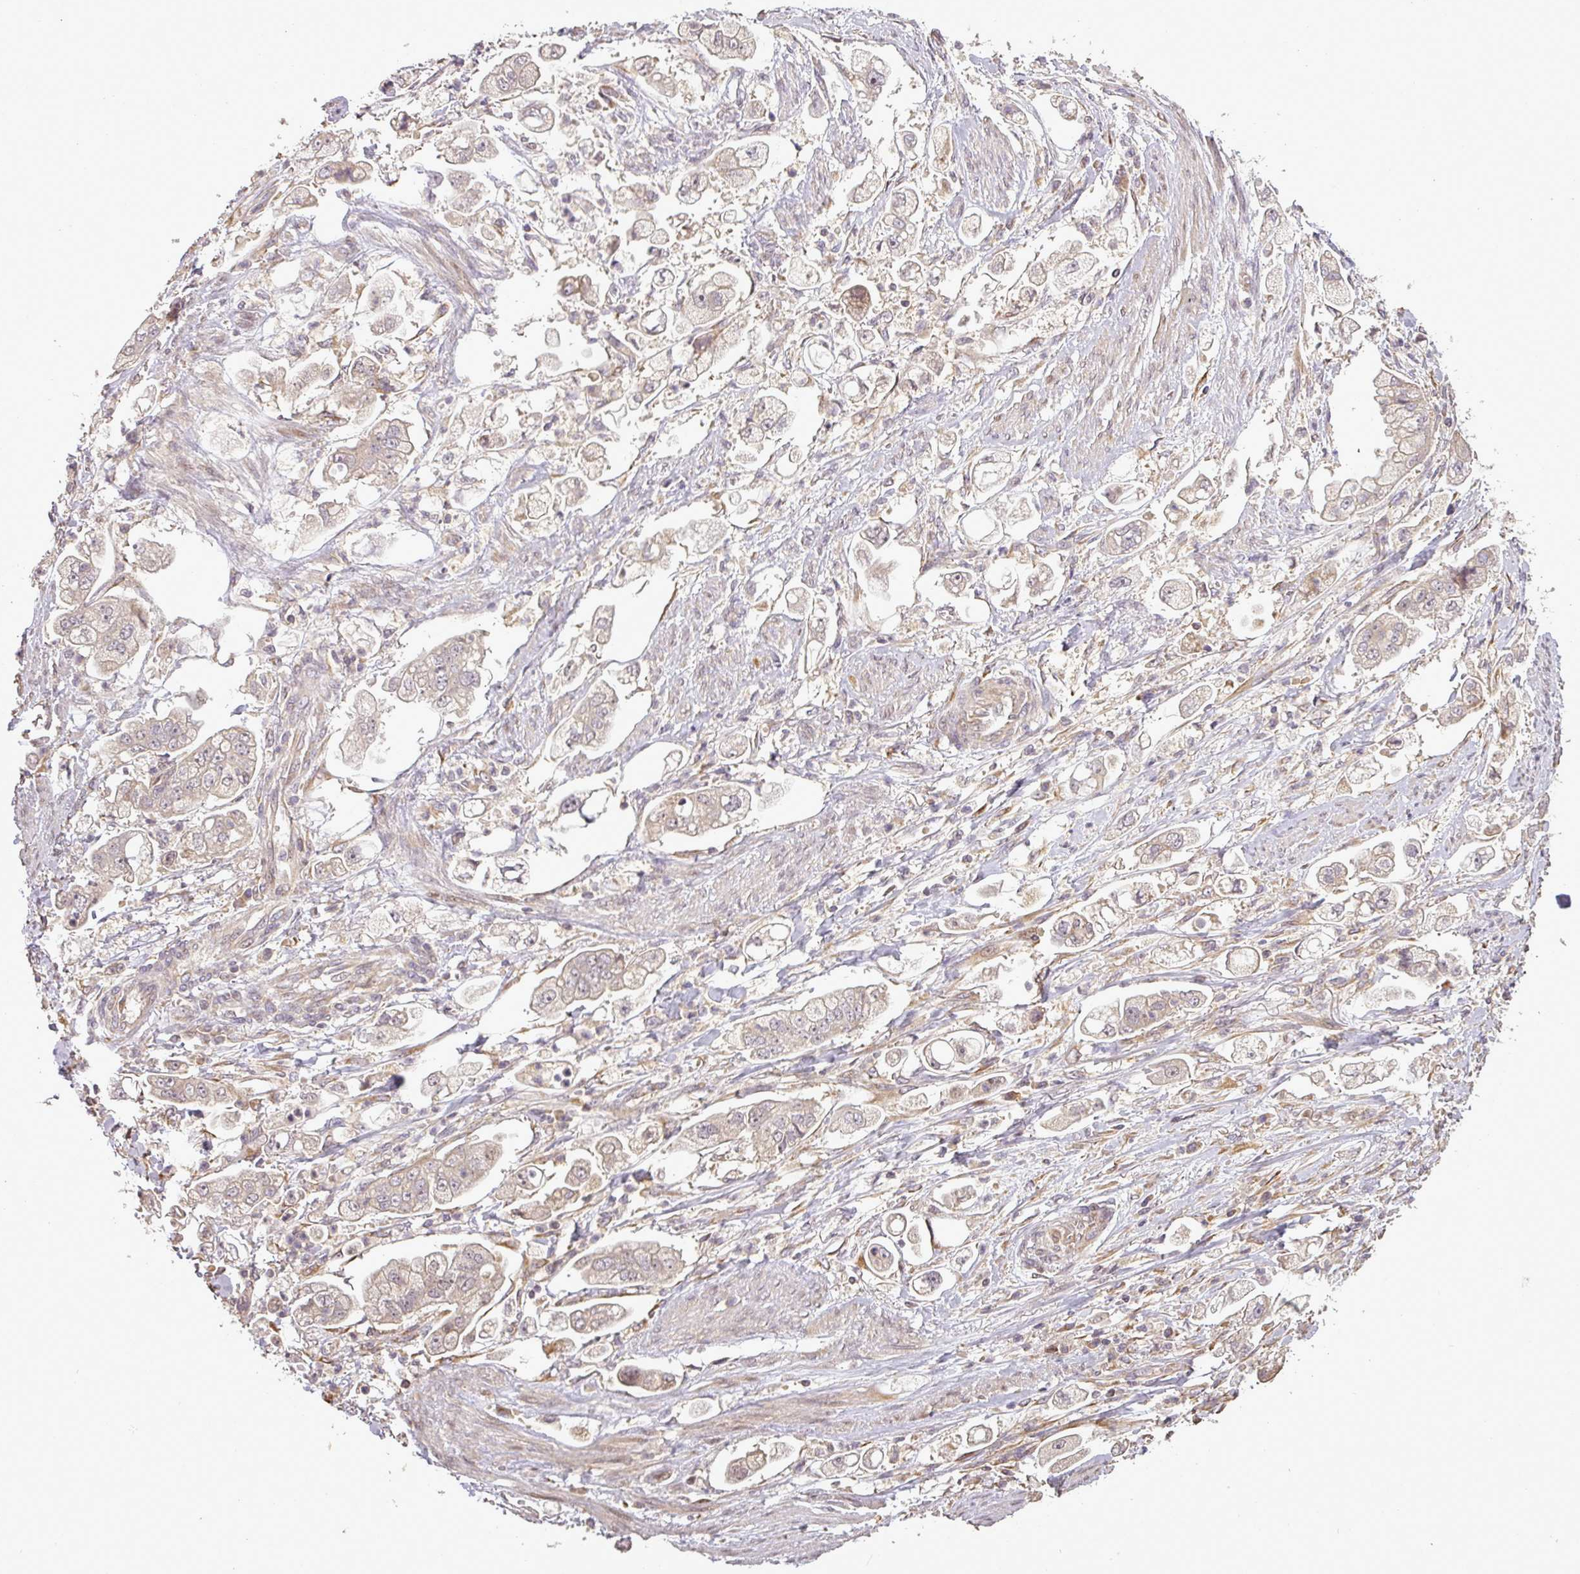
{"staining": {"intensity": "weak", "quantity": "25%-75%", "location": "cytoplasmic/membranous,nuclear"}, "tissue": "stomach cancer", "cell_type": "Tumor cells", "image_type": "cancer", "snomed": [{"axis": "morphology", "description": "Adenocarcinoma, NOS"}, {"axis": "topography", "description": "Stomach"}], "caption": "High-power microscopy captured an IHC micrograph of stomach cancer (adenocarcinoma), revealing weak cytoplasmic/membranous and nuclear staining in approximately 25%-75% of tumor cells. (DAB (3,3'-diaminobenzidine) = brown stain, brightfield microscopy at high magnification).", "gene": "FAIM", "patient": {"sex": "male", "age": 62}}